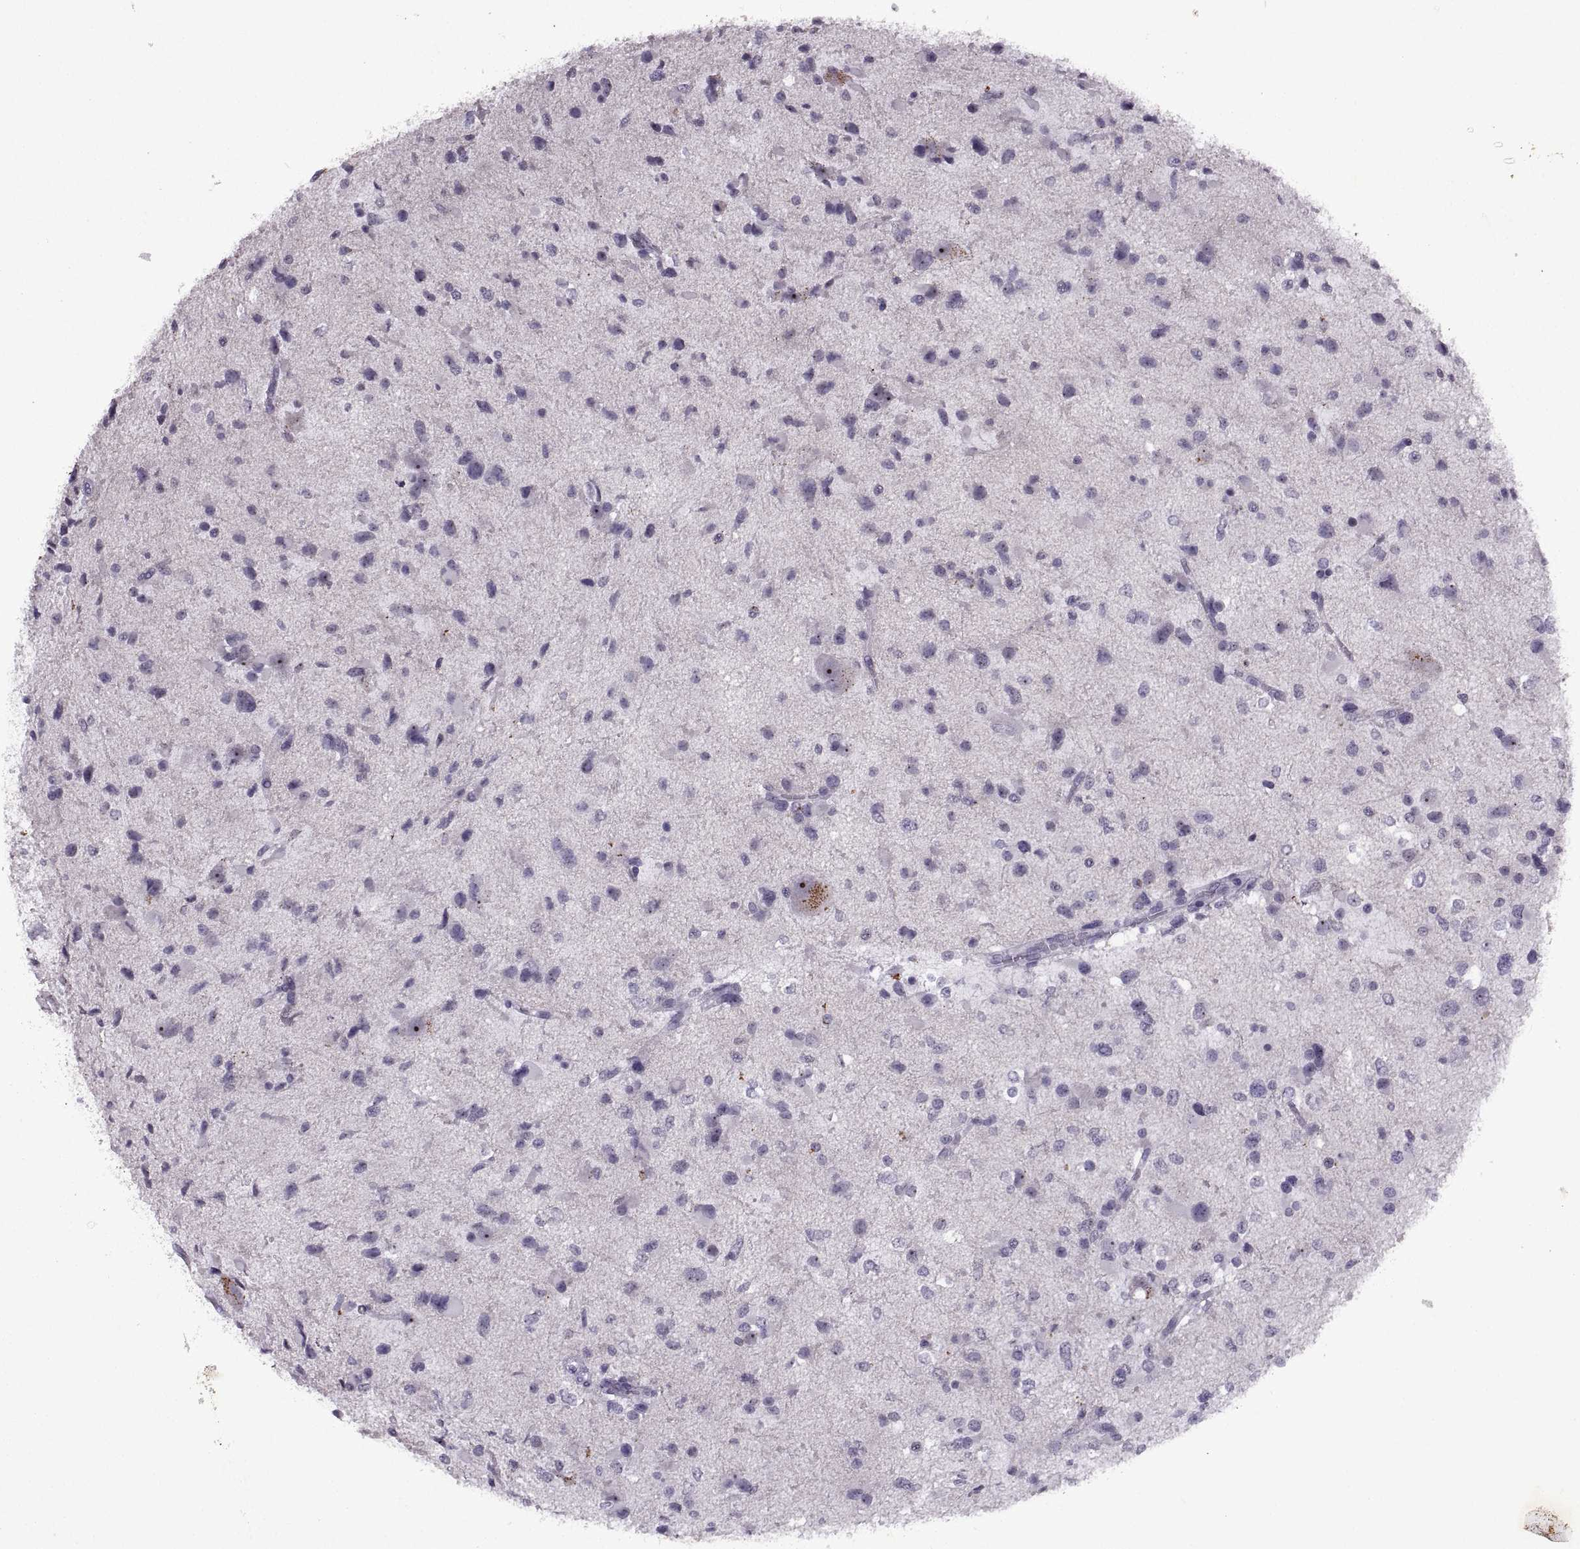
{"staining": {"intensity": "negative", "quantity": "none", "location": "none"}, "tissue": "glioma", "cell_type": "Tumor cells", "image_type": "cancer", "snomed": [{"axis": "morphology", "description": "Glioma, malignant, Low grade"}, {"axis": "topography", "description": "Brain"}], "caption": "Tumor cells show no significant positivity in low-grade glioma (malignant).", "gene": "SINHCAF", "patient": {"sex": "female", "age": 32}}